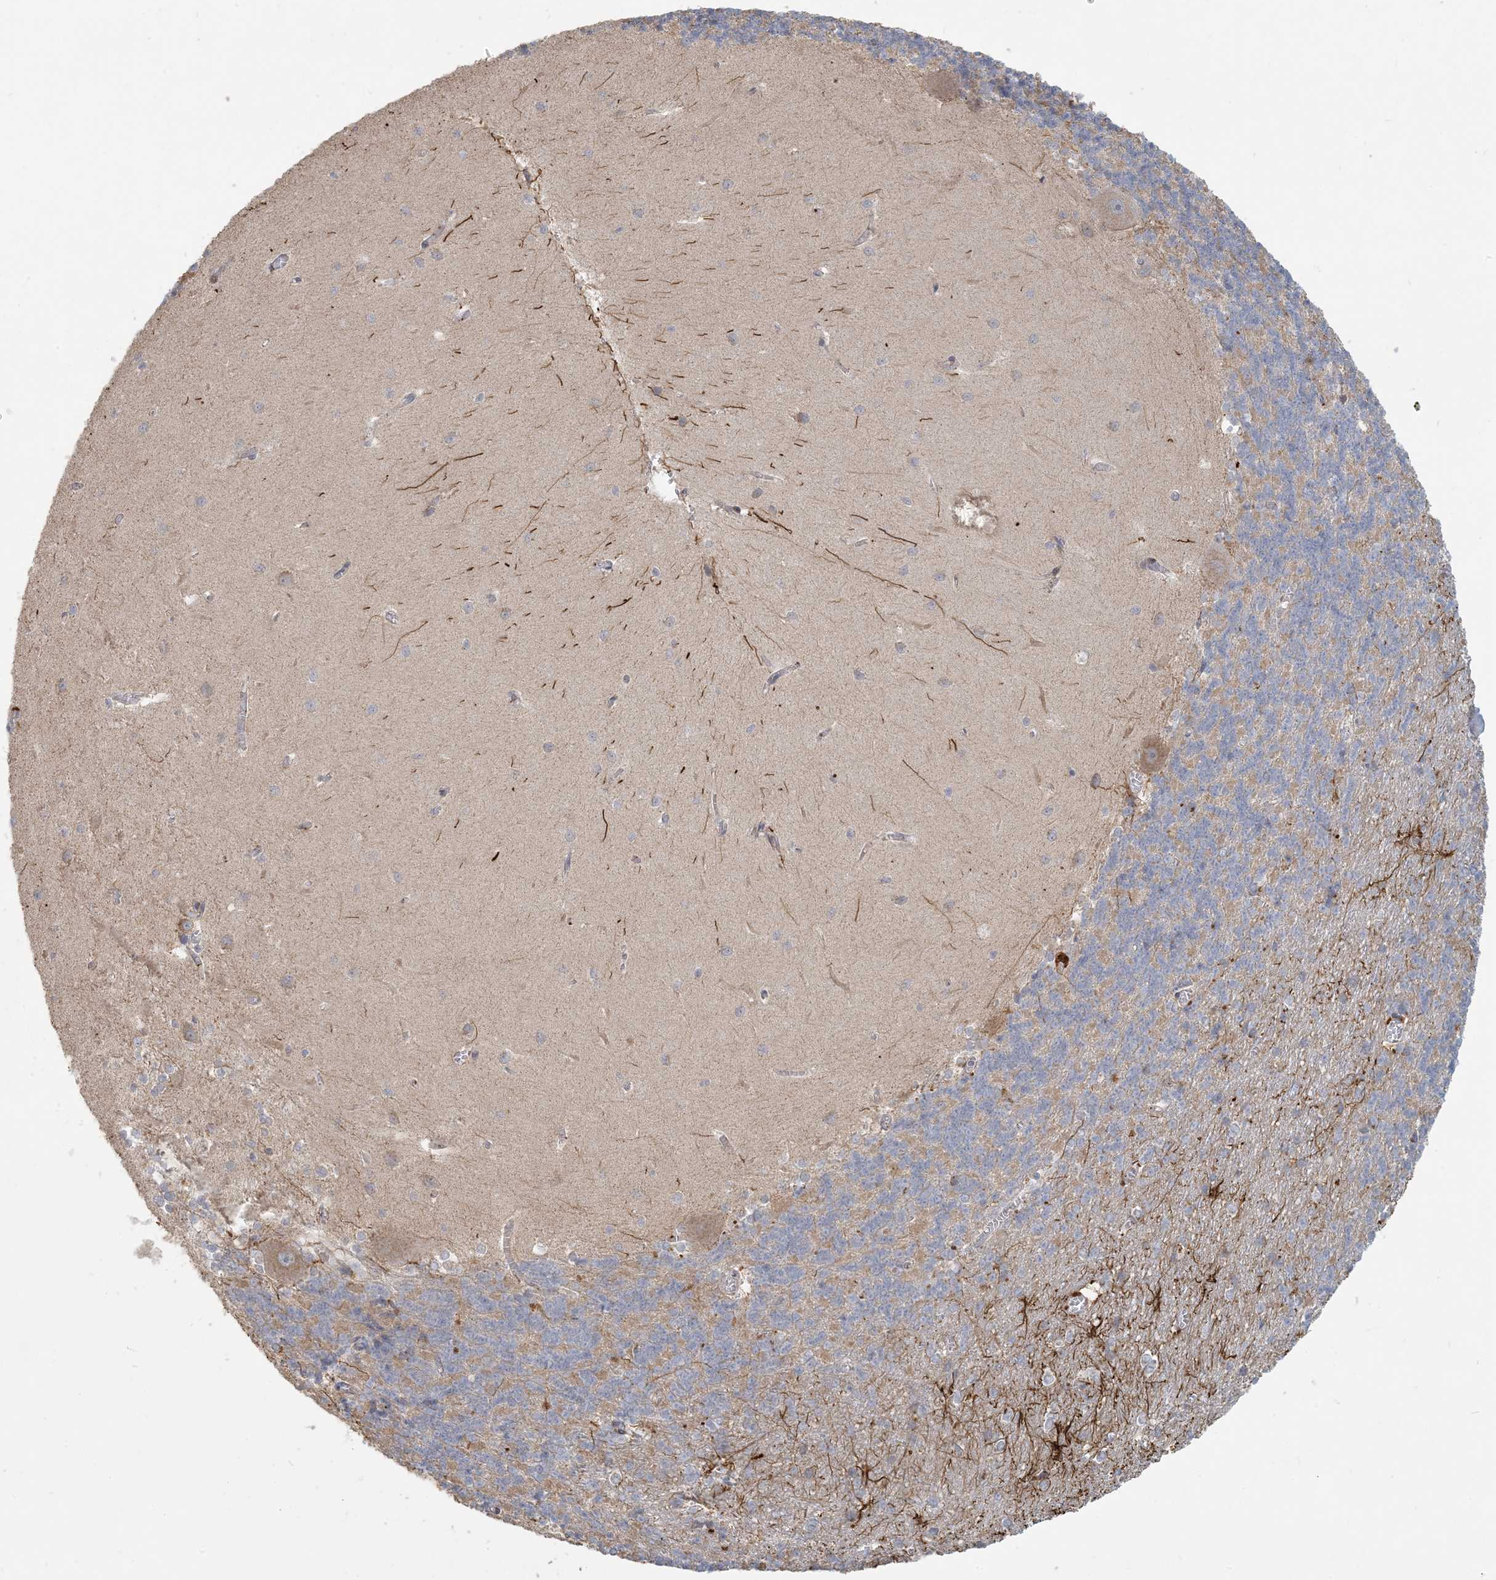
{"staining": {"intensity": "weak", "quantity": "<25%", "location": "cytoplasmic/membranous"}, "tissue": "cerebellum", "cell_type": "Cells in granular layer", "image_type": "normal", "snomed": [{"axis": "morphology", "description": "Normal tissue, NOS"}, {"axis": "topography", "description": "Cerebellum"}], "caption": "High power microscopy histopathology image of an immunohistochemistry (IHC) image of benign cerebellum, revealing no significant staining in cells in granular layer.", "gene": "MCAT", "patient": {"sex": "male", "age": 37}}